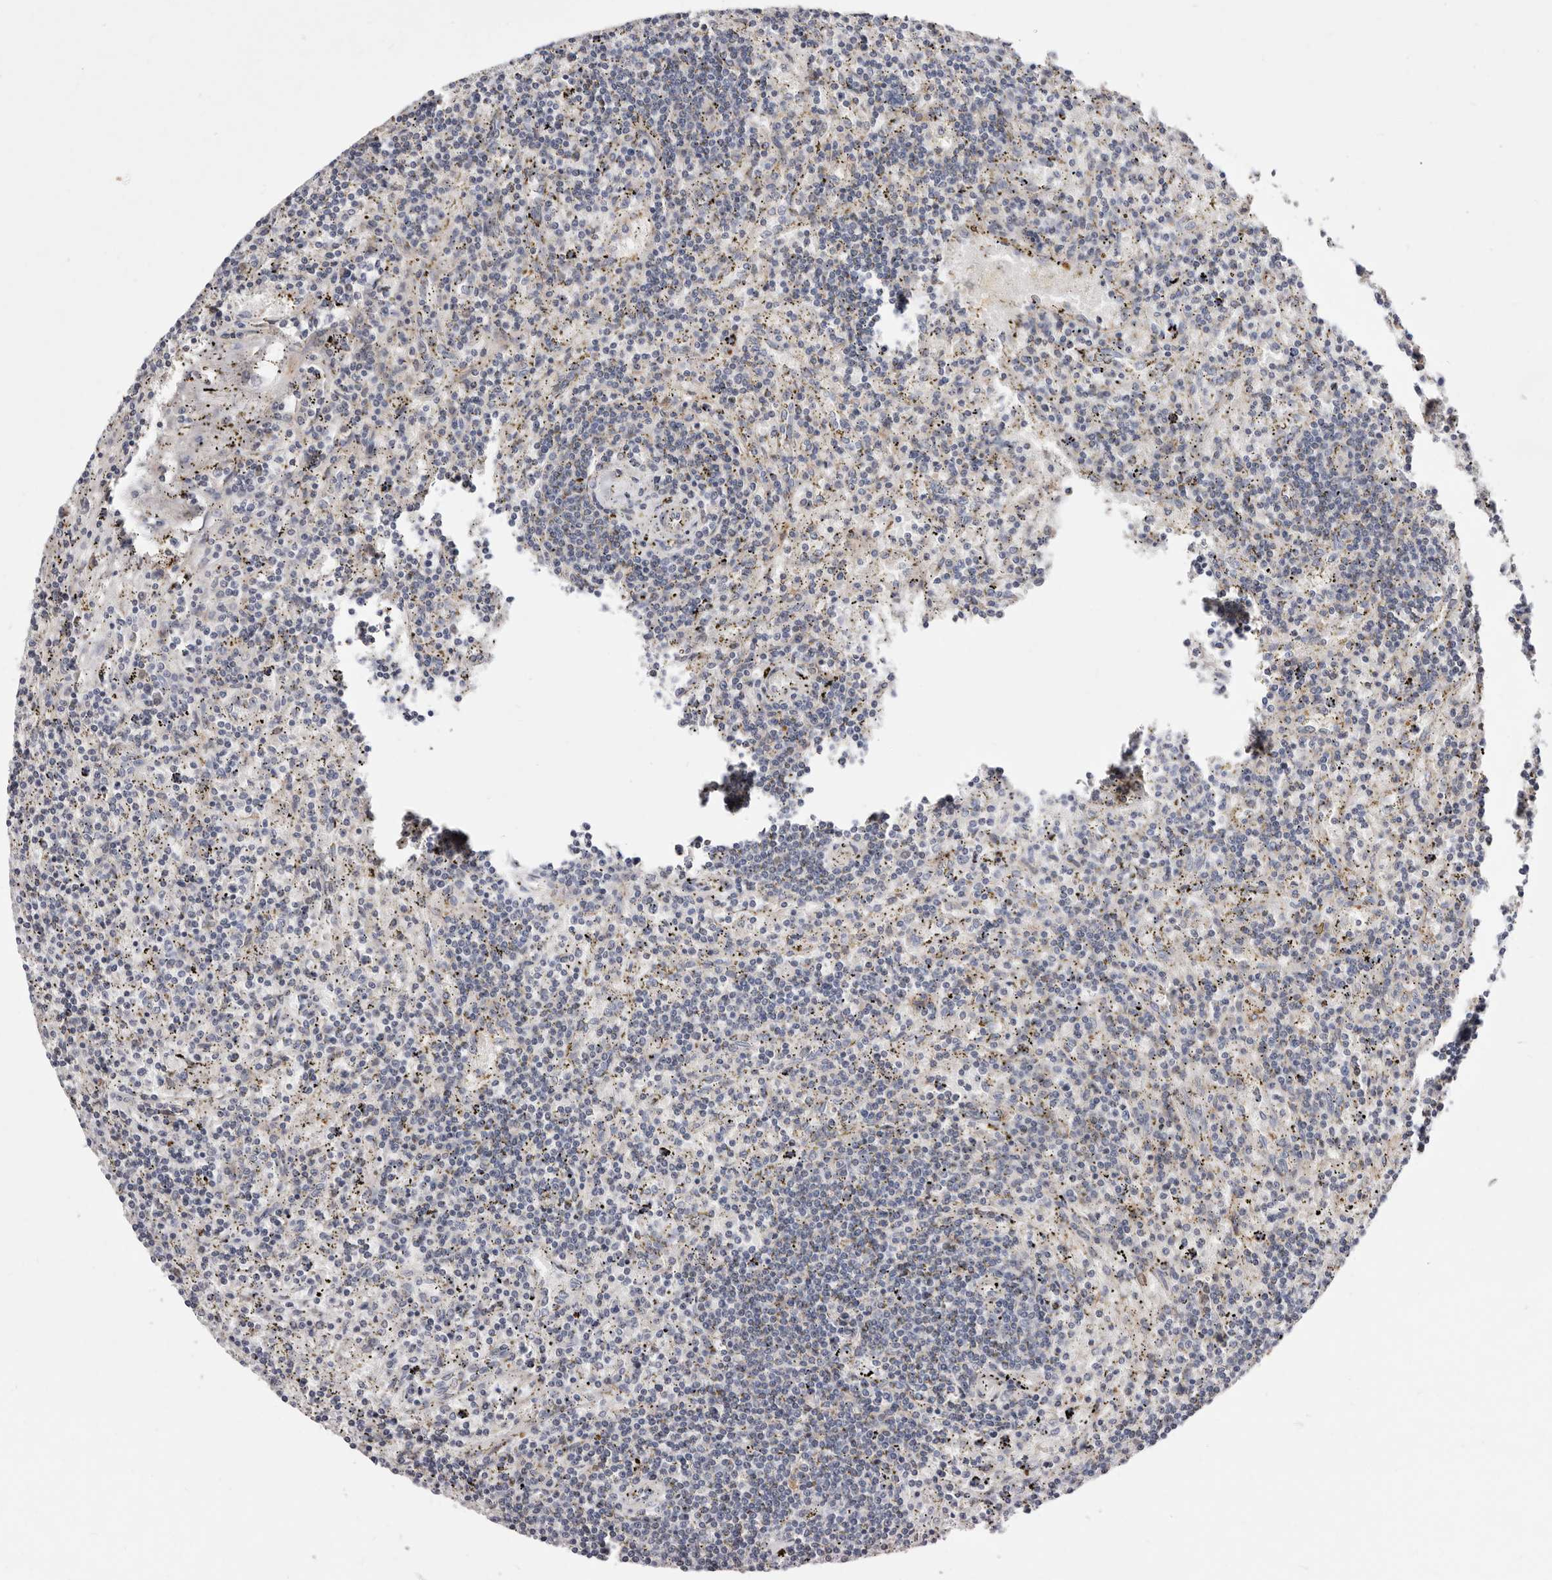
{"staining": {"intensity": "negative", "quantity": "none", "location": "none"}, "tissue": "lymphoma", "cell_type": "Tumor cells", "image_type": "cancer", "snomed": [{"axis": "morphology", "description": "Malignant lymphoma, non-Hodgkin's type, Low grade"}, {"axis": "topography", "description": "Spleen"}], "caption": "DAB (3,3'-diaminobenzidine) immunohistochemical staining of human low-grade malignant lymphoma, non-Hodgkin's type reveals no significant expression in tumor cells. (DAB (3,3'-diaminobenzidine) IHC visualized using brightfield microscopy, high magnification).", "gene": "NUBPL", "patient": {"sex": "male", "age": 76}}